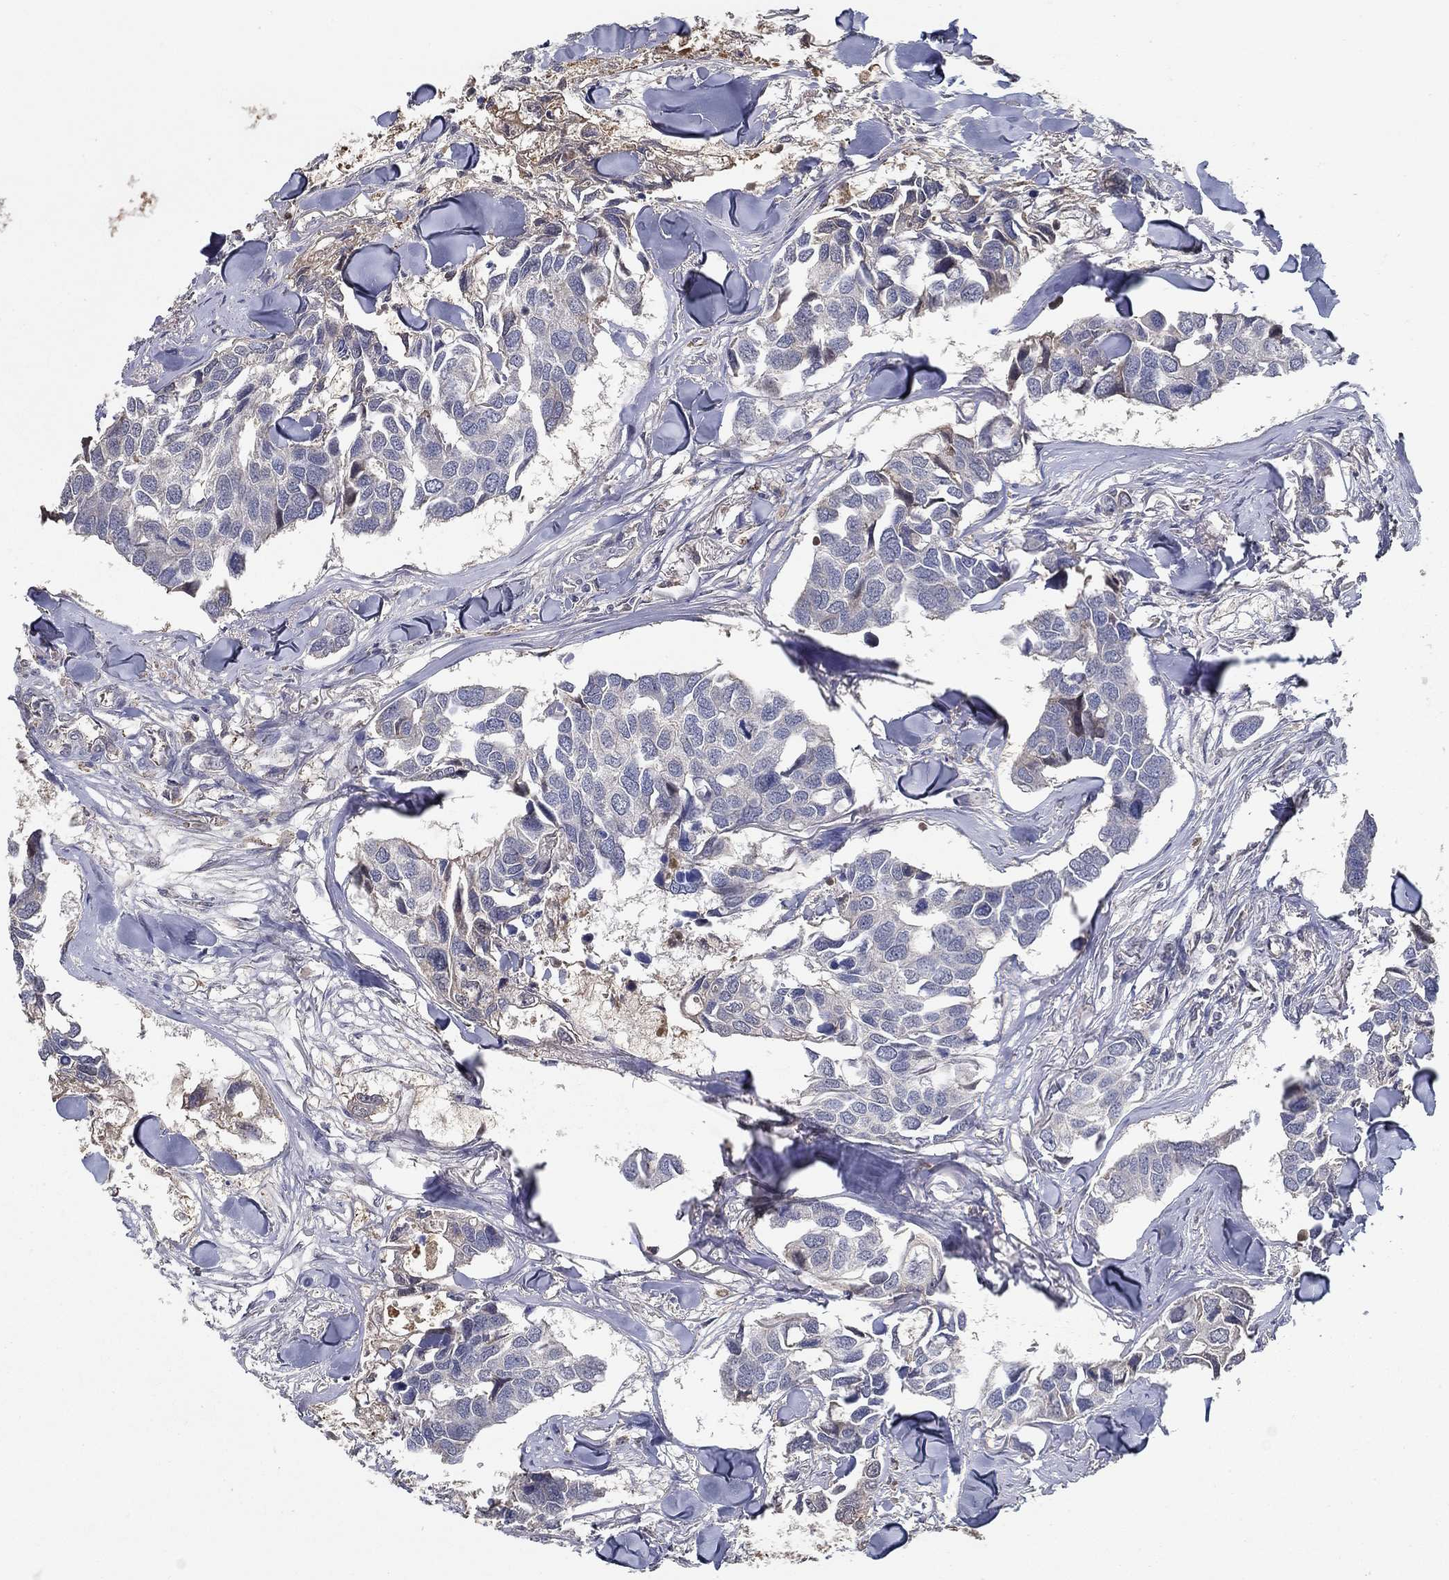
{"staining": {"intensity": "negative", "quantity": "none", "location": "none"}, "tissue": "breast cancer", "cell_type": "Tumor cells", "image_type": "cancer", "snomed": [{"axis": "morphology", "description": "Duct carcinoma"}, {"axis": "topography", "description": "Breast"}], "caption": "Immunohistochemistry photomicrograph of breast intraductal carcinoma stained for a protein (brown), which demonstrates no staining in tumor cells.", "gene": "IL10", "patient": {"sex": "female", "age": 83}}